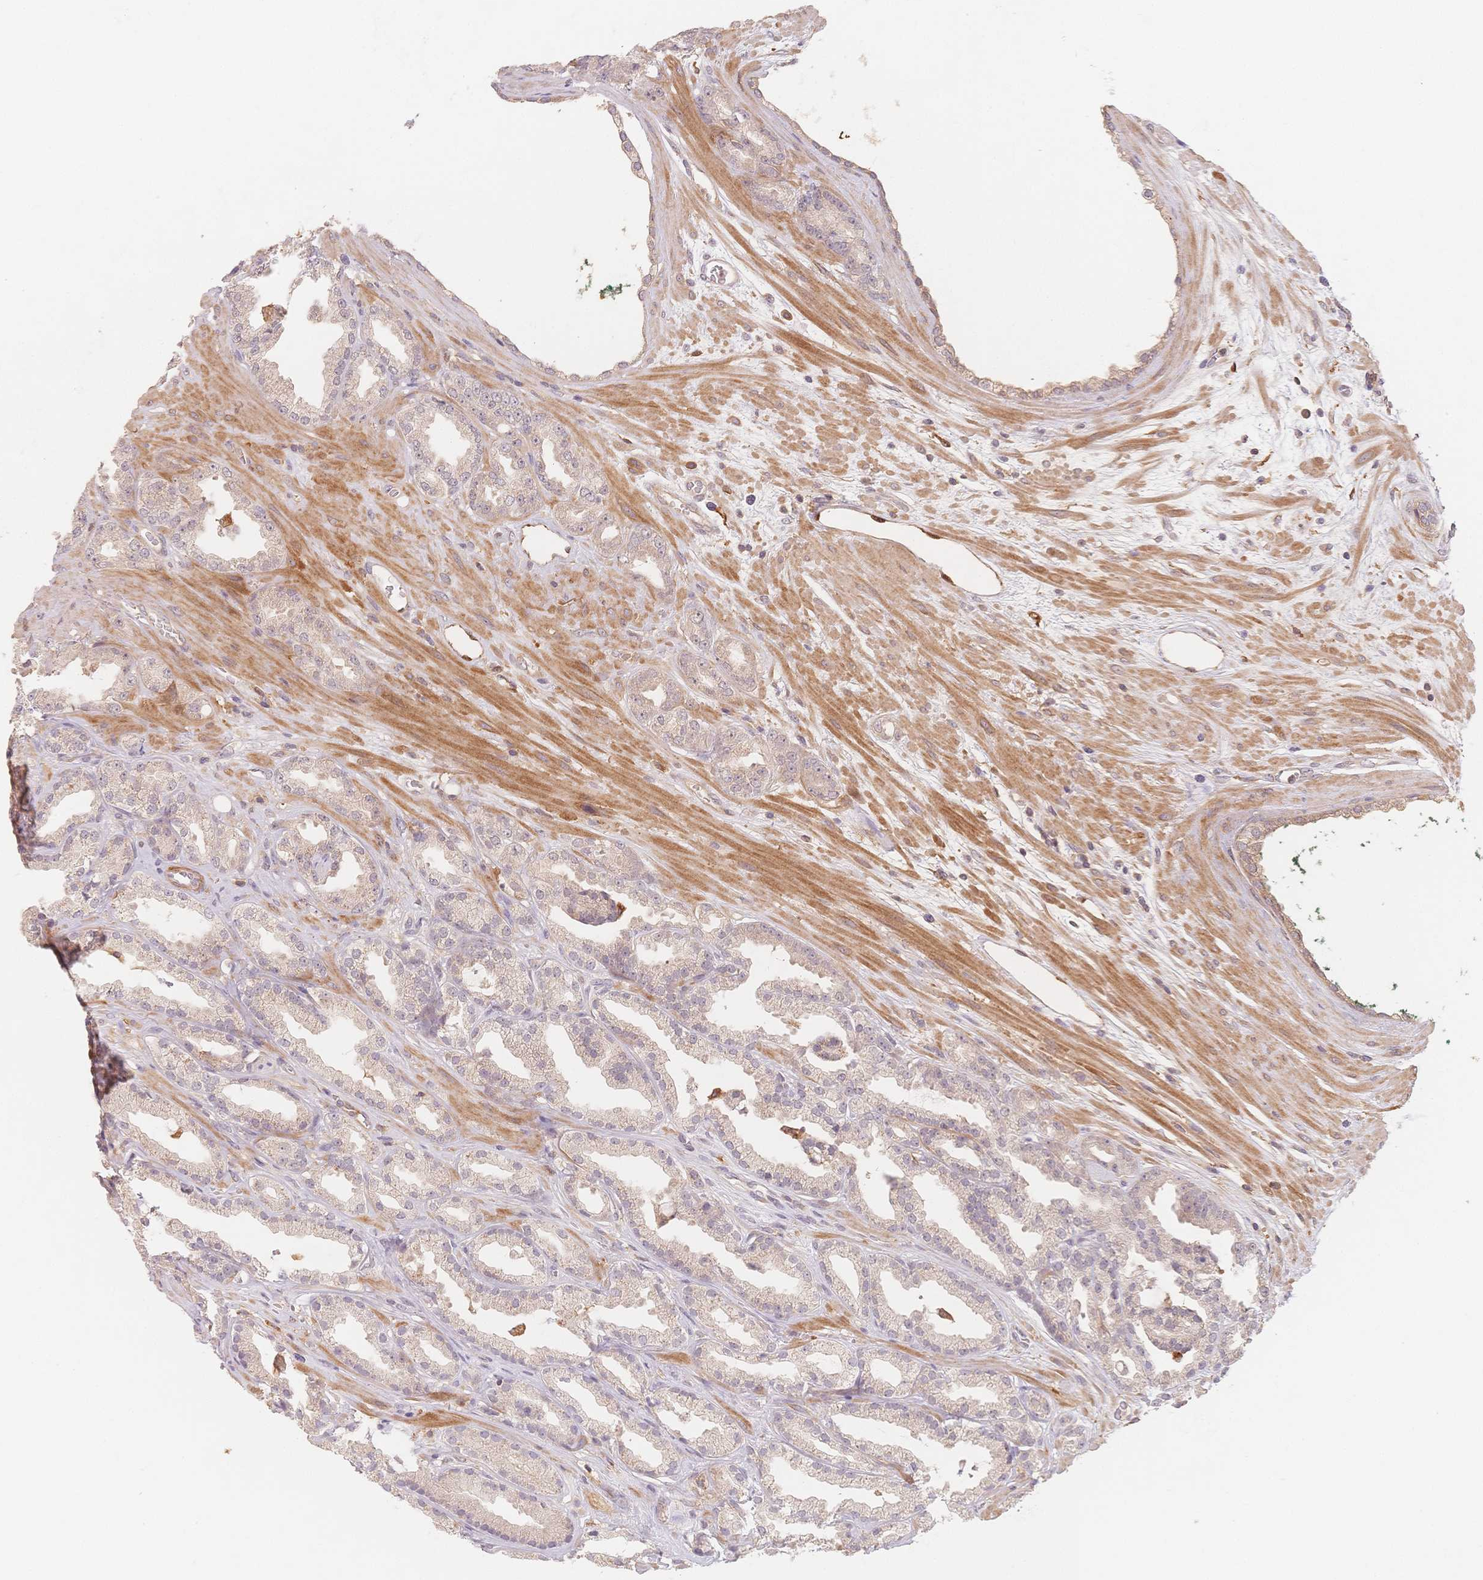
{"staining": {"intensity": "weak", "quantity": "<25%", "location": "cytoplasmic/membranous"}, "tissue": "prostate cancer", "cell_type": "Tumor cells", "image_type": "cancer", "snomed": [{"axis": "morphology", "description": "Adenocarcinoma, Low grade"}, {"axis": "topography", "description": "Prostate"}], "caption": "Tumor cells show no significant staining in prostate low-grade adenocarcinoma. (Brightfield microscopy of DAB (3,3'-diaminobenzidine) immunohistochemistry (IHC) at high magnification).", "gene": "C12orf75", "patient": {"sex": "male", "age": 61}}